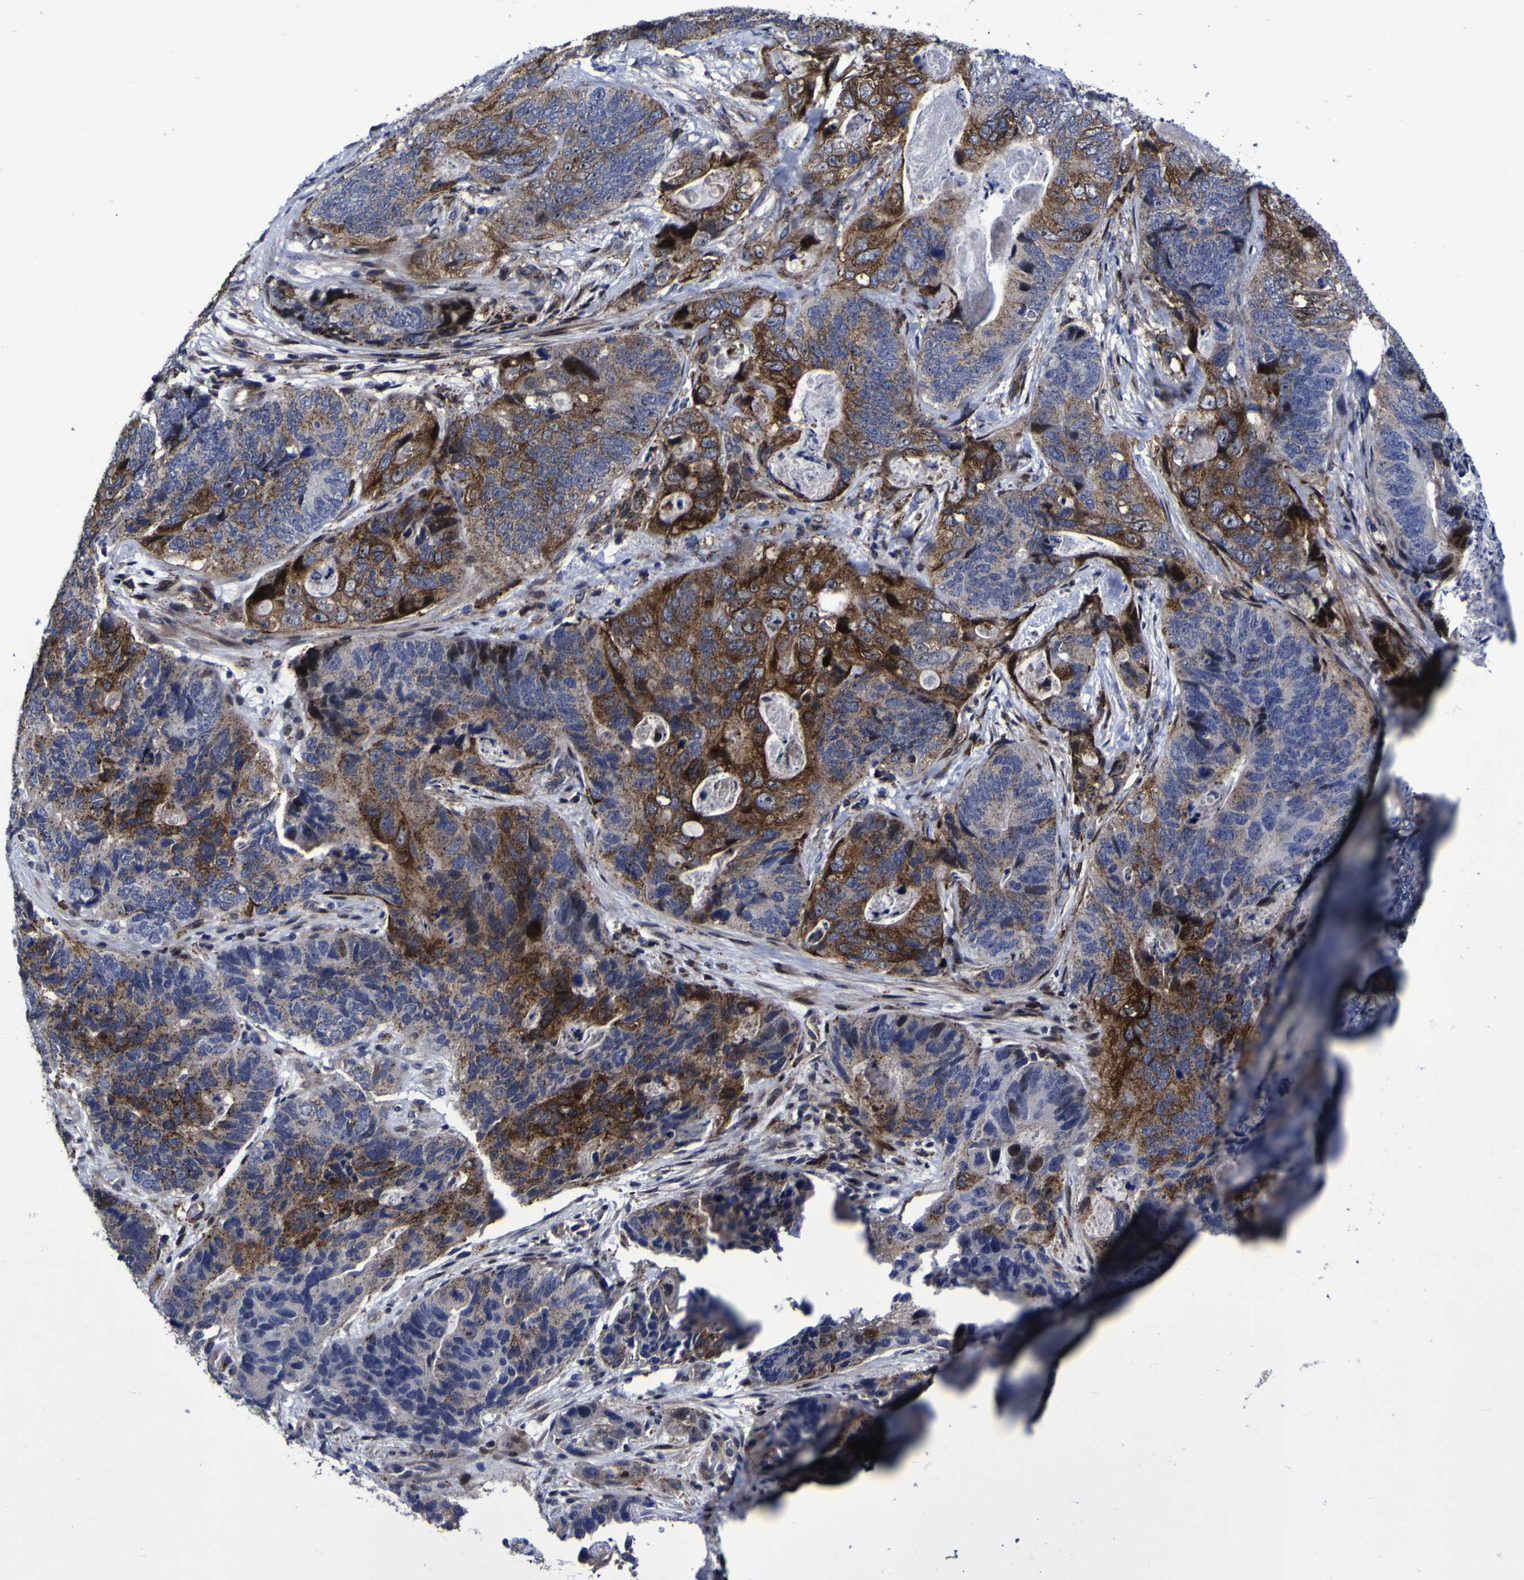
{"staining": {"intensity": "strong", "quantity": "25%-75%", "location": "cytoplasmic/membranous"}, "tissue": "stomach cancer", "cell_type": "Tumor cells", "image_type": "cancer", "snomed": [{"axis": "morphology", "description": "Adenocarcinoma, NOS"}, {"axis": "topography", "description": "Stomach"}], "caption": "Strong cytoplasmic/membranous expression for a protein is present in about 25%-75% of tumor cells of stomach cancer (adenocarcinoma) using IHC.", "gene": "MGLL", "patient": {"sex": "female", "age": 89}}